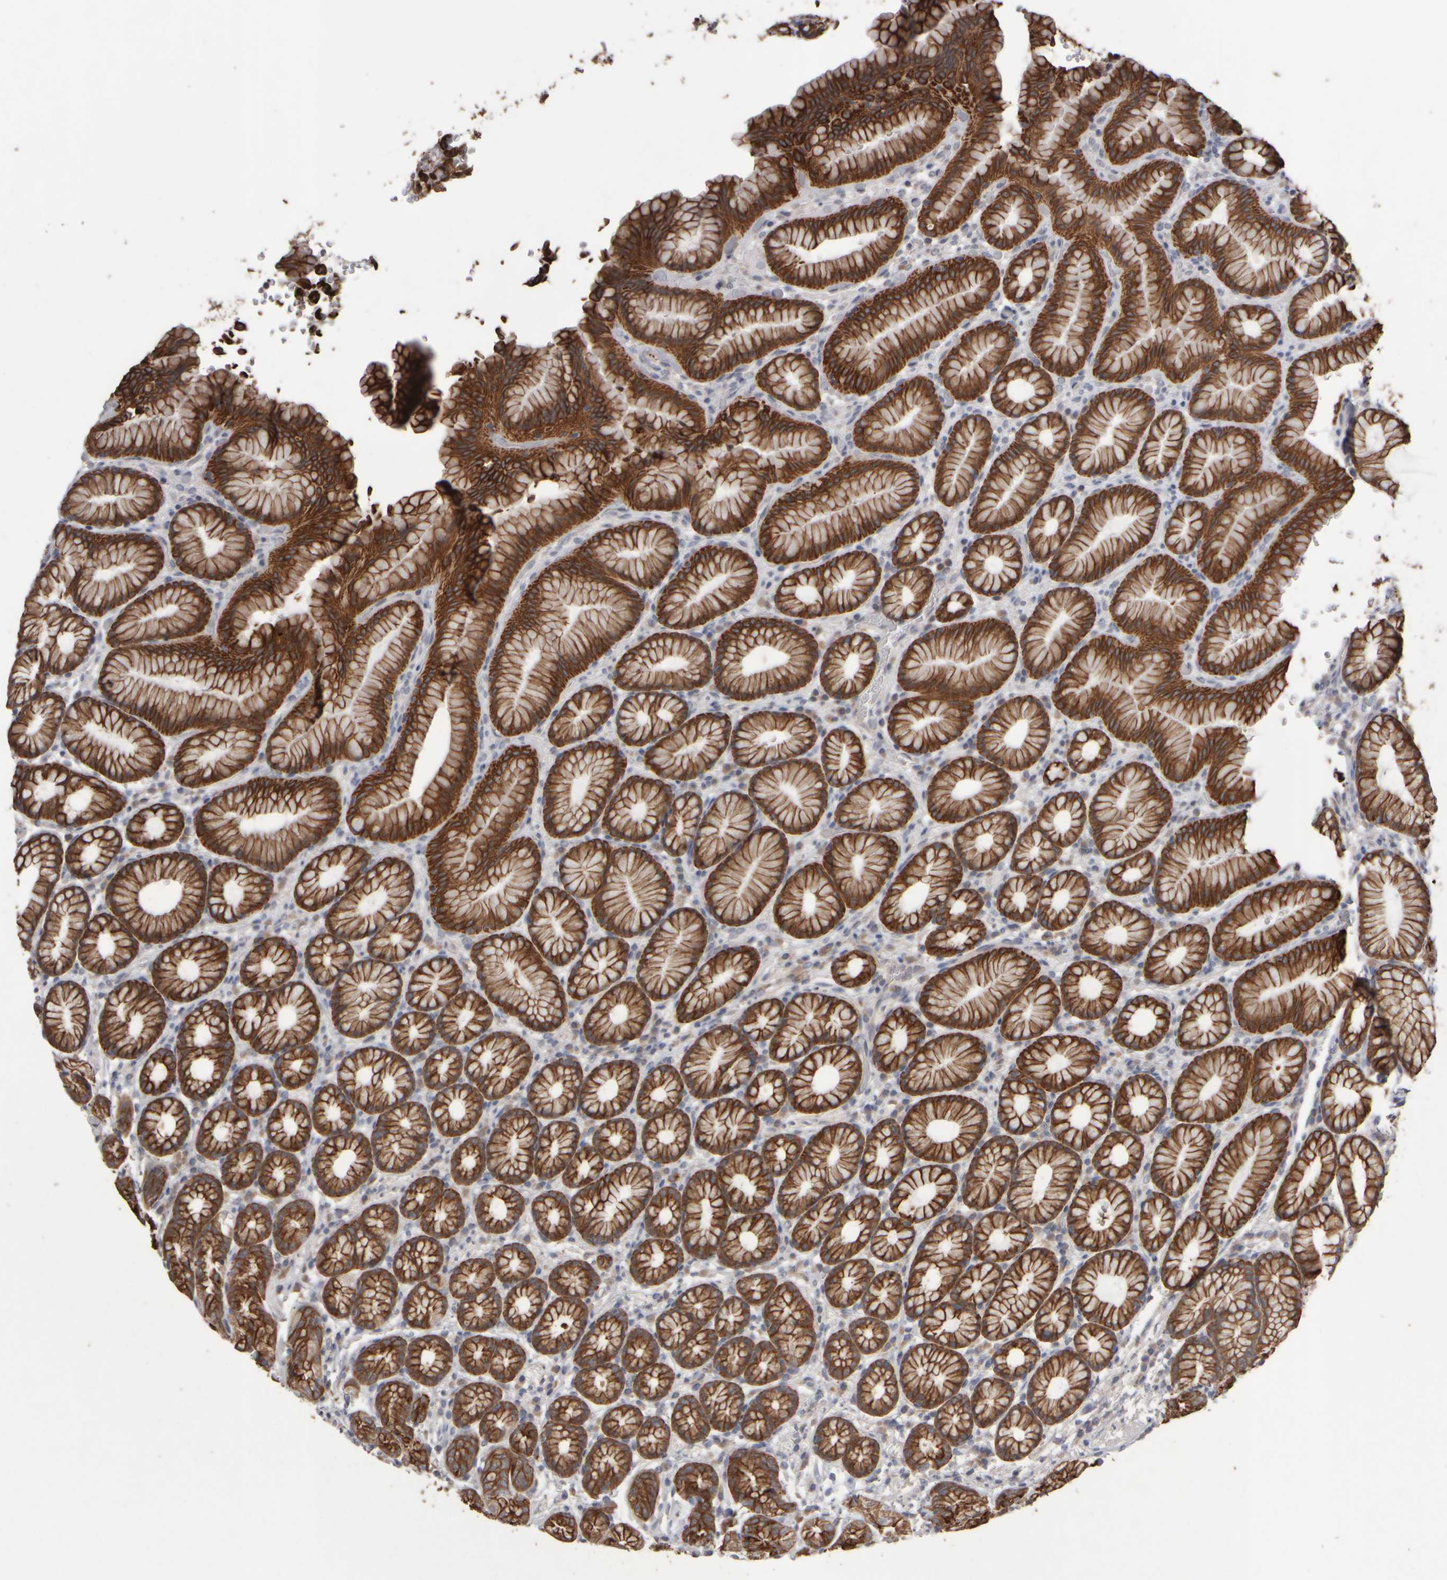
{"staining": {"intensity": "strong", "quantity": ">75%", "location": "cytoplasmic/membranous"}, "tissue": "stomach", "cell_type": "Glandular cells", "image_type": "normal", "snomed": [{"axis": "morphology", "description": "Normal tissue, NOS"}, {"axis": "topography", "description": "Stomach"}], "caption": "Immunohistochemistry (IHC) of unremarkable human stomach displays high levels of strong cytoplasmic/membranous positivity in approximately >75% of glandular cells.", "gene": "EPHX2", "patient": {"sex": "male", "age": 42}}